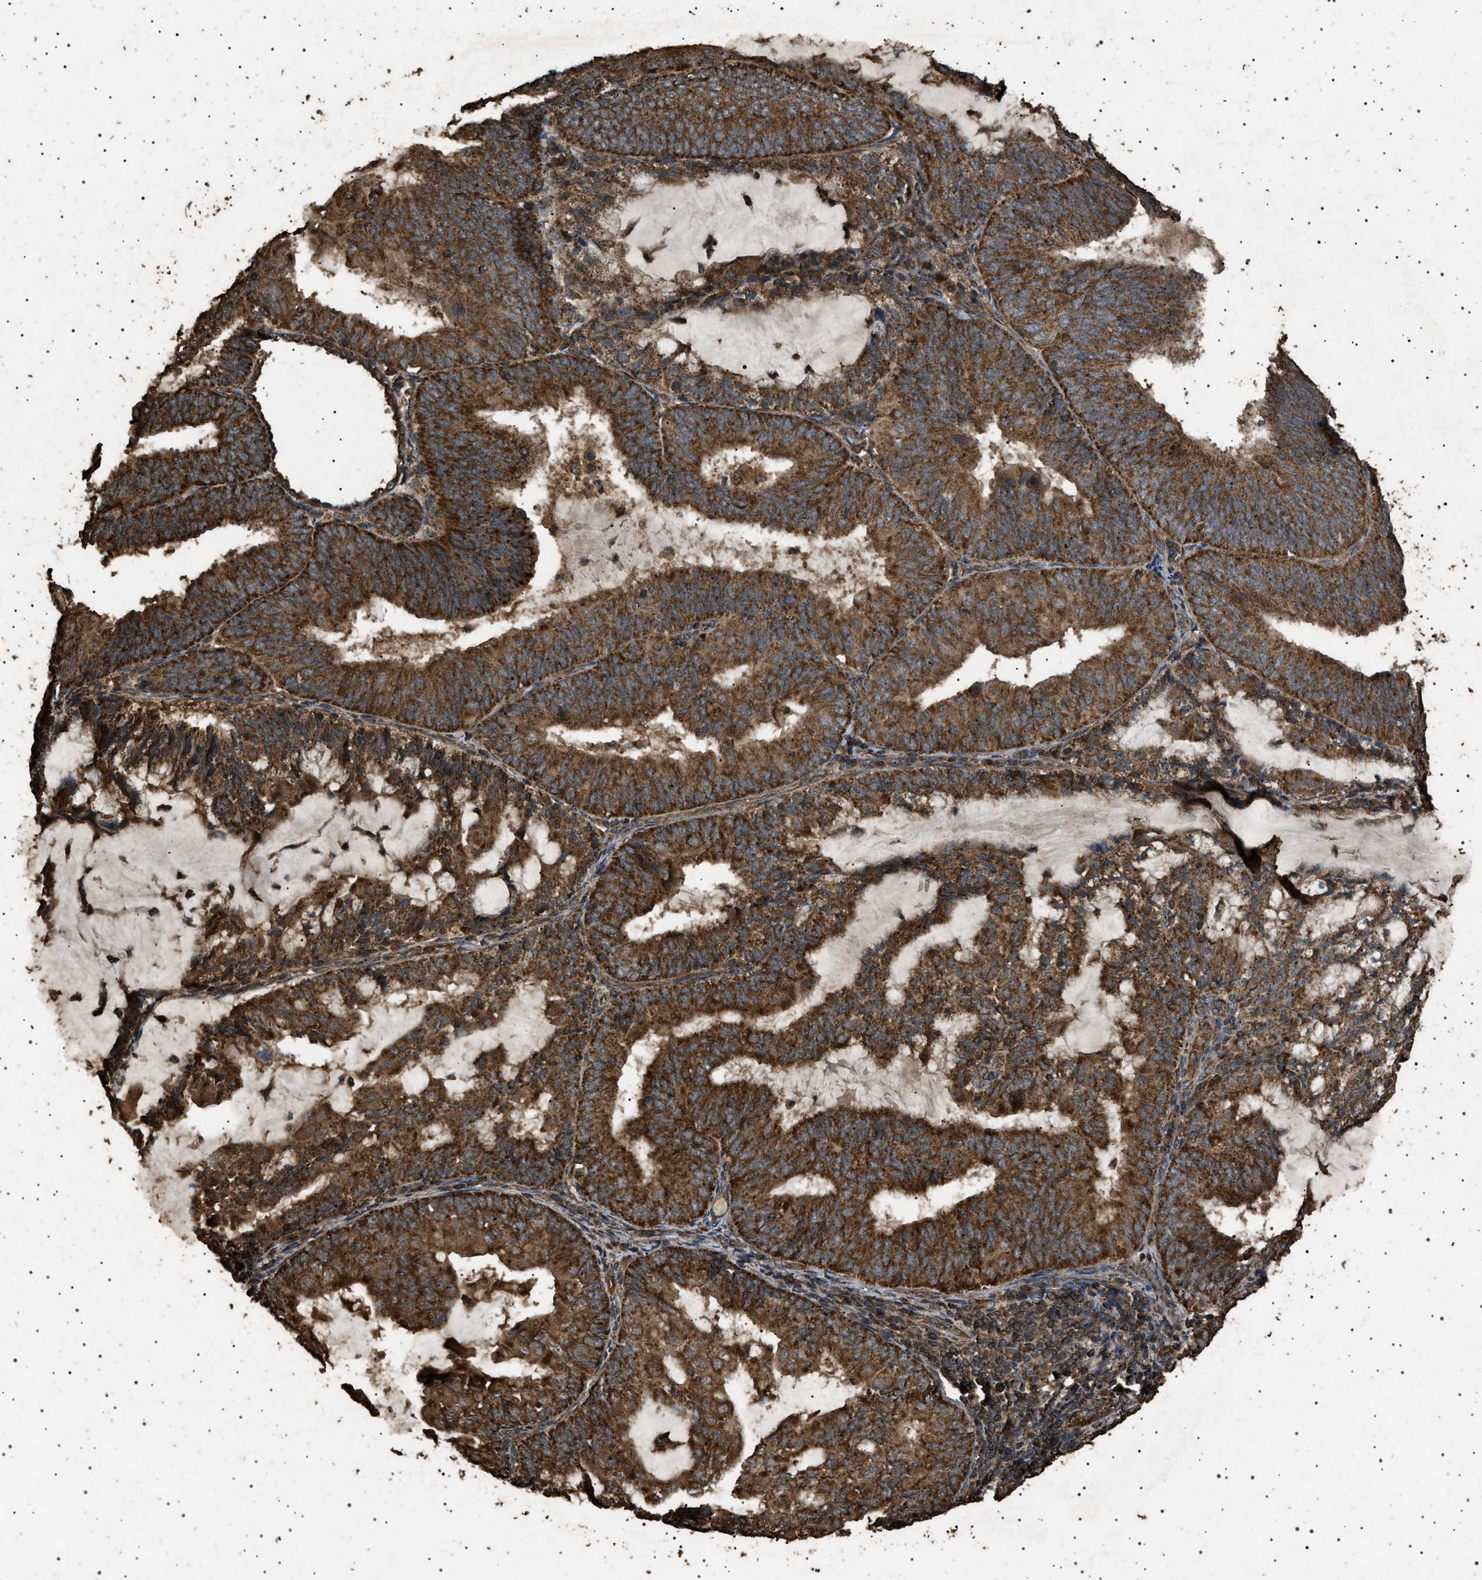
{"staining": {"intensity": "strong", "quantity": ">75%", "location": "cytoplasmic/membranous"}, "tissue": "endometrial cancer", "cell_type": "Tumor cells", "image_type": "cancer", "snomed": [{"axis": "morphology", "description": "Adenocarcinoma, NOS"}, {"axis": "topography", "description": "Endometrium"}], "caption": "A brown stain highlights strong cytoplasmic/membranous staining of a protein in human endometrial cancer tumor cells. Nuclei are stained in blue.", "gene": "CYRIA", "patient": {"sex": "female", "age": 81}}